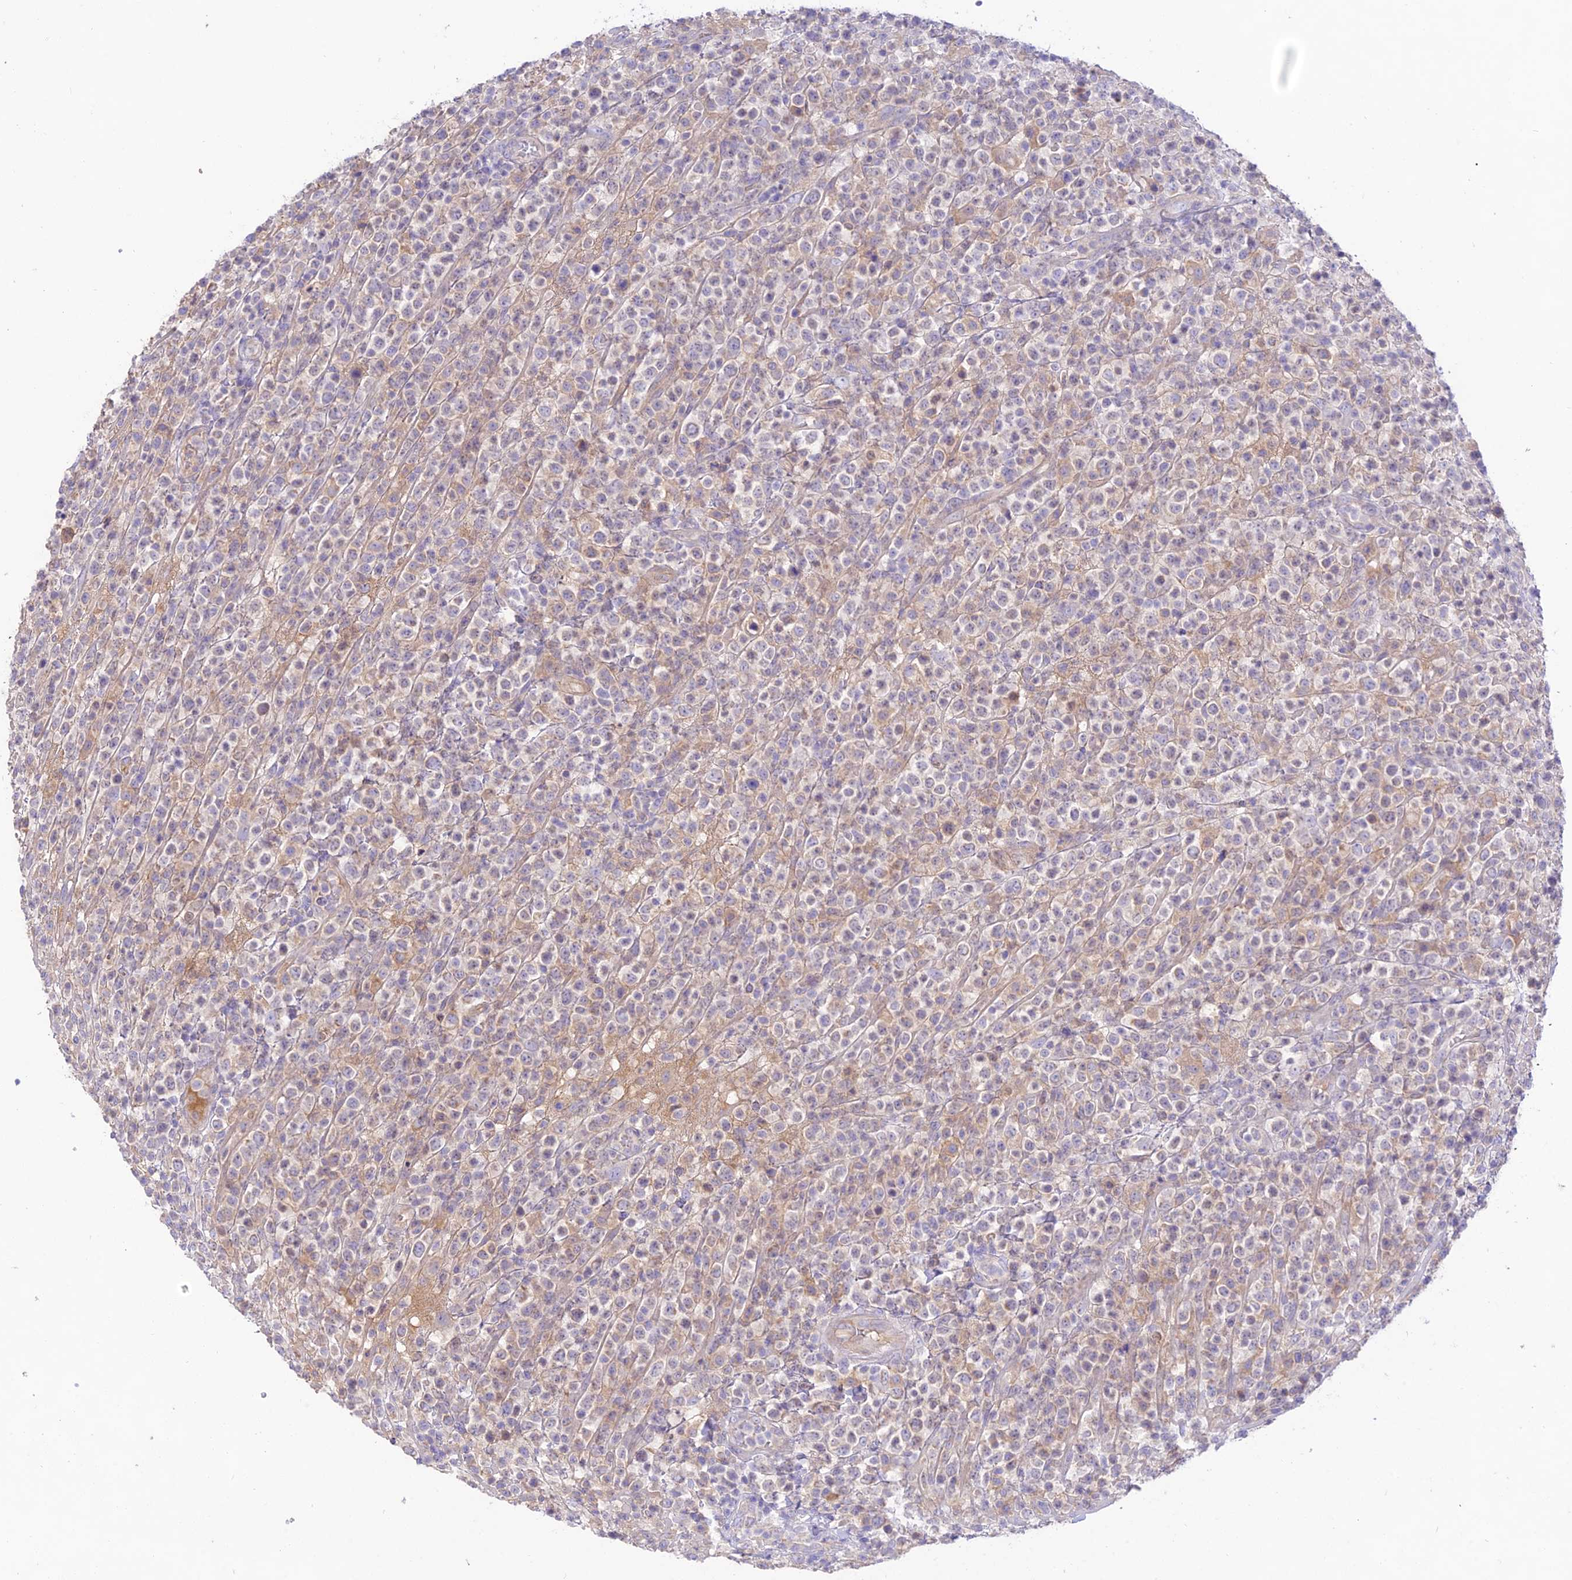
{"staining": {"intensity": "weak", "quantity": "<25%", "location": "cytoplasmic/membranous"}, "tissue": "lymphoma", "cell_type": "Tumor cells", "image_type": "cancer", "snomed": [{"axis": "morphology", "description": "Malignant lymphoma, non-Hodgkin's type, High grade"}, {"axis": "topography", "description": "Colon"}], "caption": "Tumor cells show no significant expression in malignant lymphoma, non-Hodgkin's type (high-grade).", "gene": "NLRP9", "patient": {"sex": "female", "age": 53}}